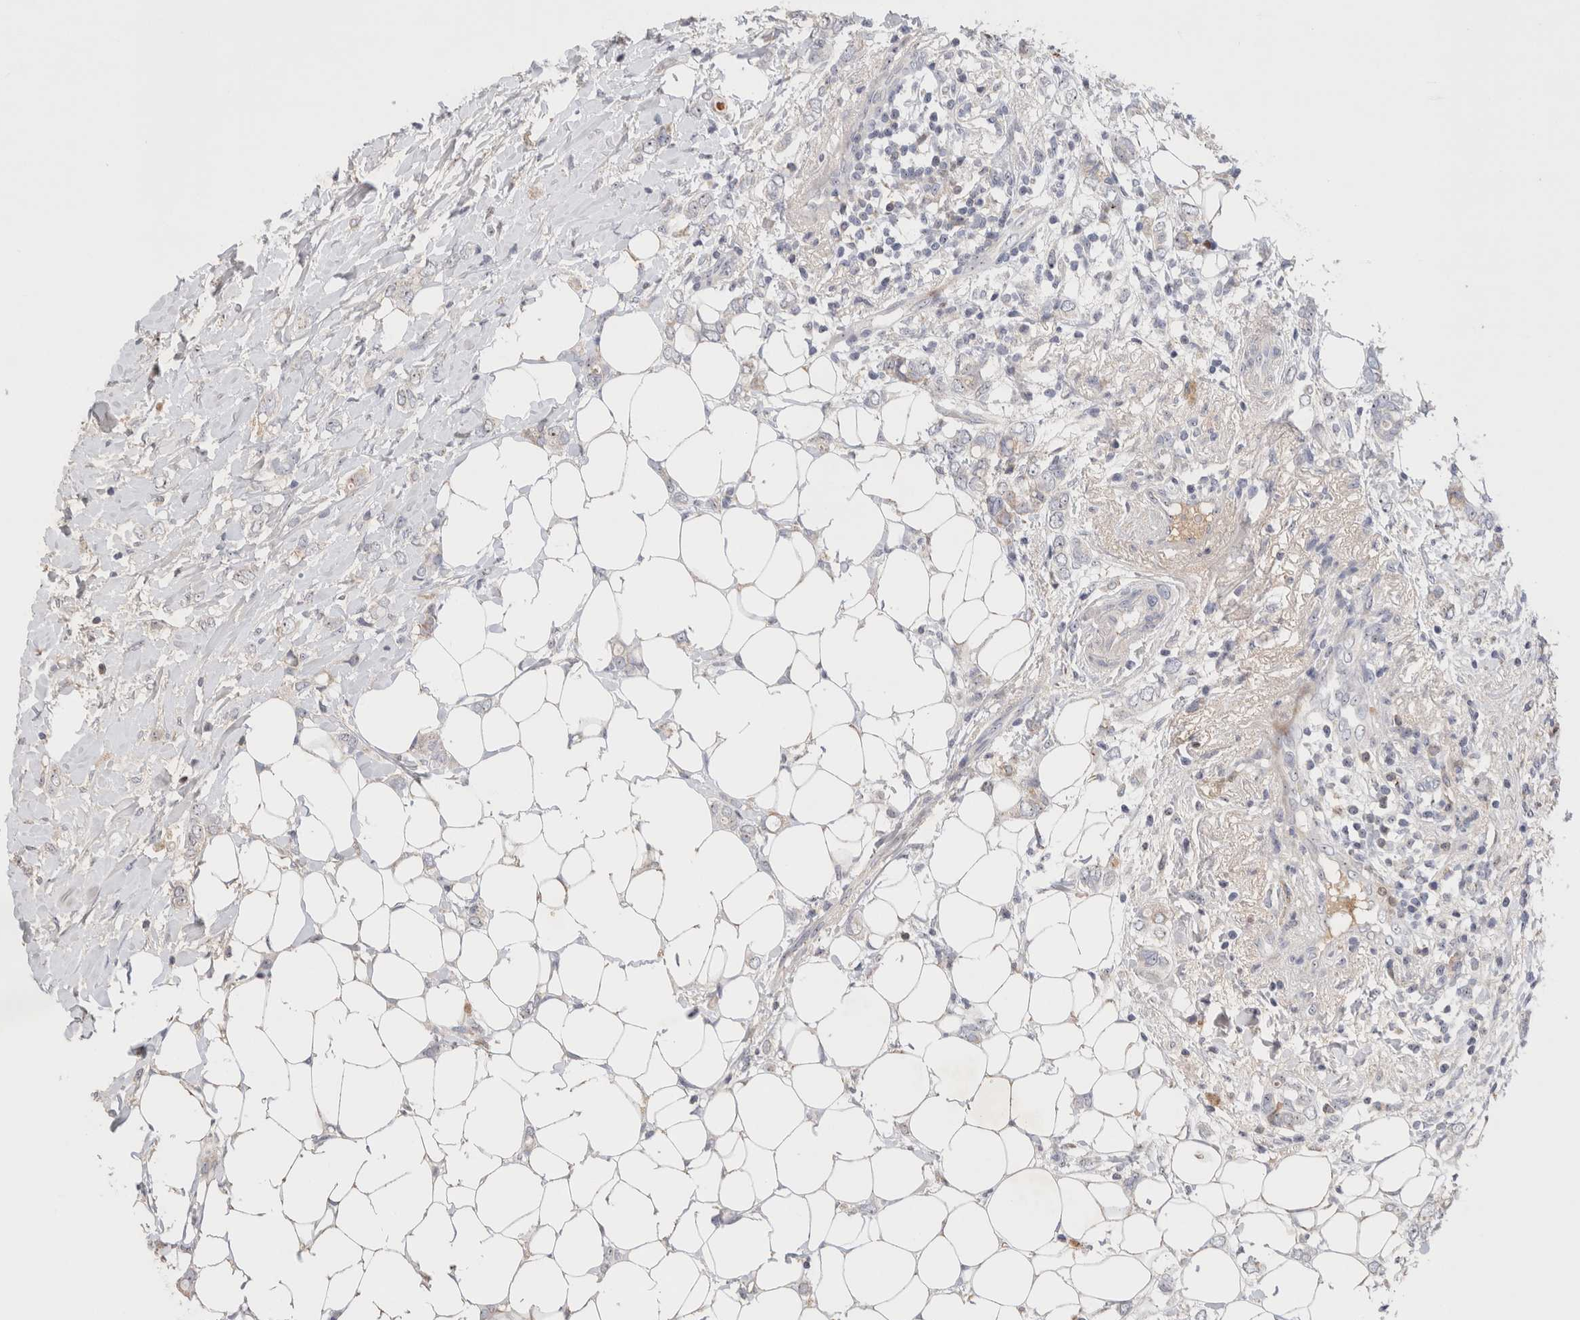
{"staining": {"intensity": "negative", "quantity": "none", "location": "none"}, "tissue": "breast cancer", "cell_type": "Tumor cells", "image_type": "cancer", "snomed": [{"axis": "morphology", "description": "Normal tissue, NOS"}, {"axis": "morphology", "description": "Lobular carcinoma"}, {"axis": "topography", "description": "Breast"}], "caption": "Immunohistochemistry histopathology image of human breast cancer (lobular carcinoma) stained for a protein (brown), which reveals no positivity in tumor cells.", "gene": "ECHDC2", "patient": {"sex": "female", "age": 47}}